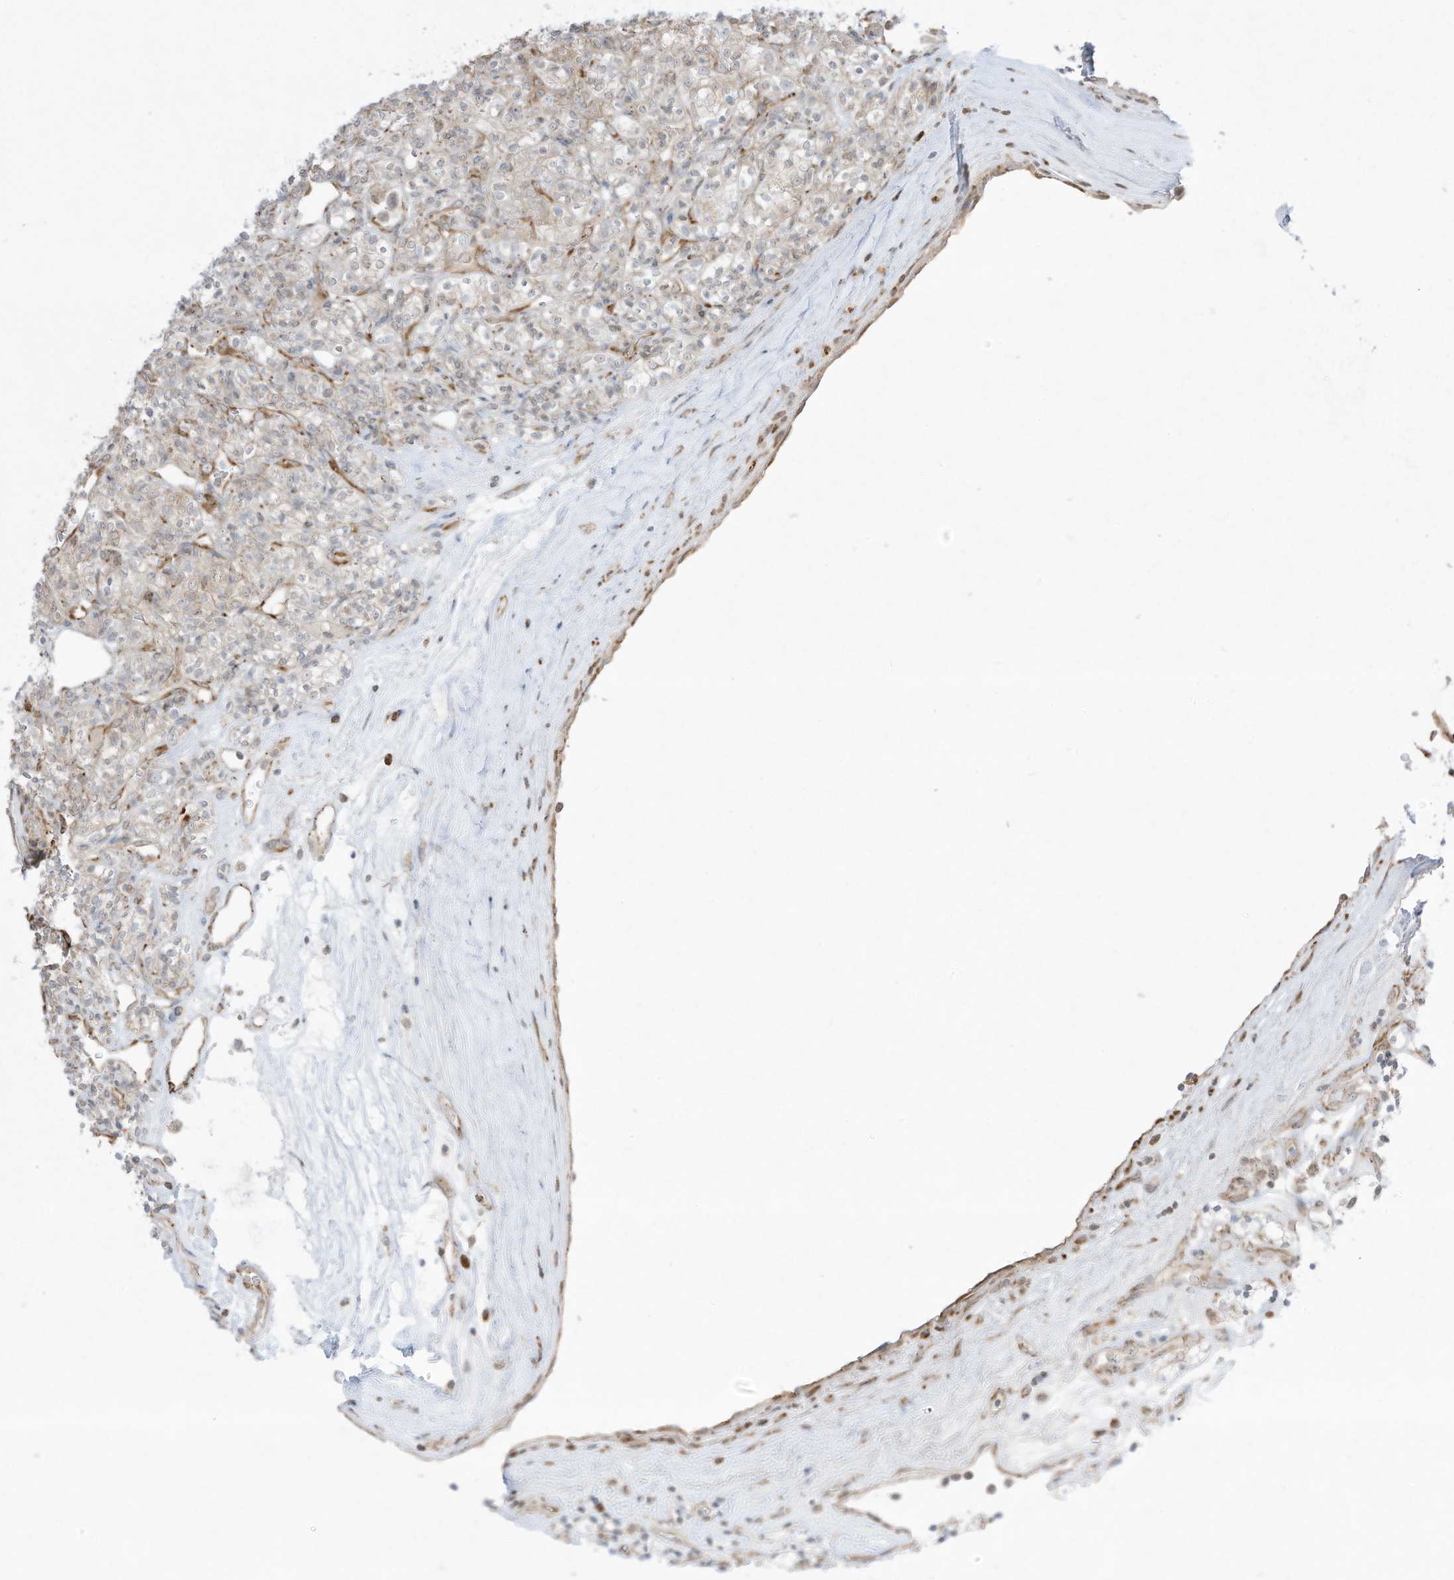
{"staining": {"intensity": "negative", "quantity": "none", "location": "none"}, "tissue": "renal cancer", "cell_type": "Tumor cells", "image_type": "cancer", "snomed": [{"axis": "morphology", "description": "Adenocarcinoma, NOS"}, {"axis": "topography", "description": "Kidney"}], "caption": "A micrograph of renal adenocarcinoma stained for a protein demonstrates no brown staining in tumor cells.", "gene": "PTK6", "patient": {"sex": "male", "age": 77}}